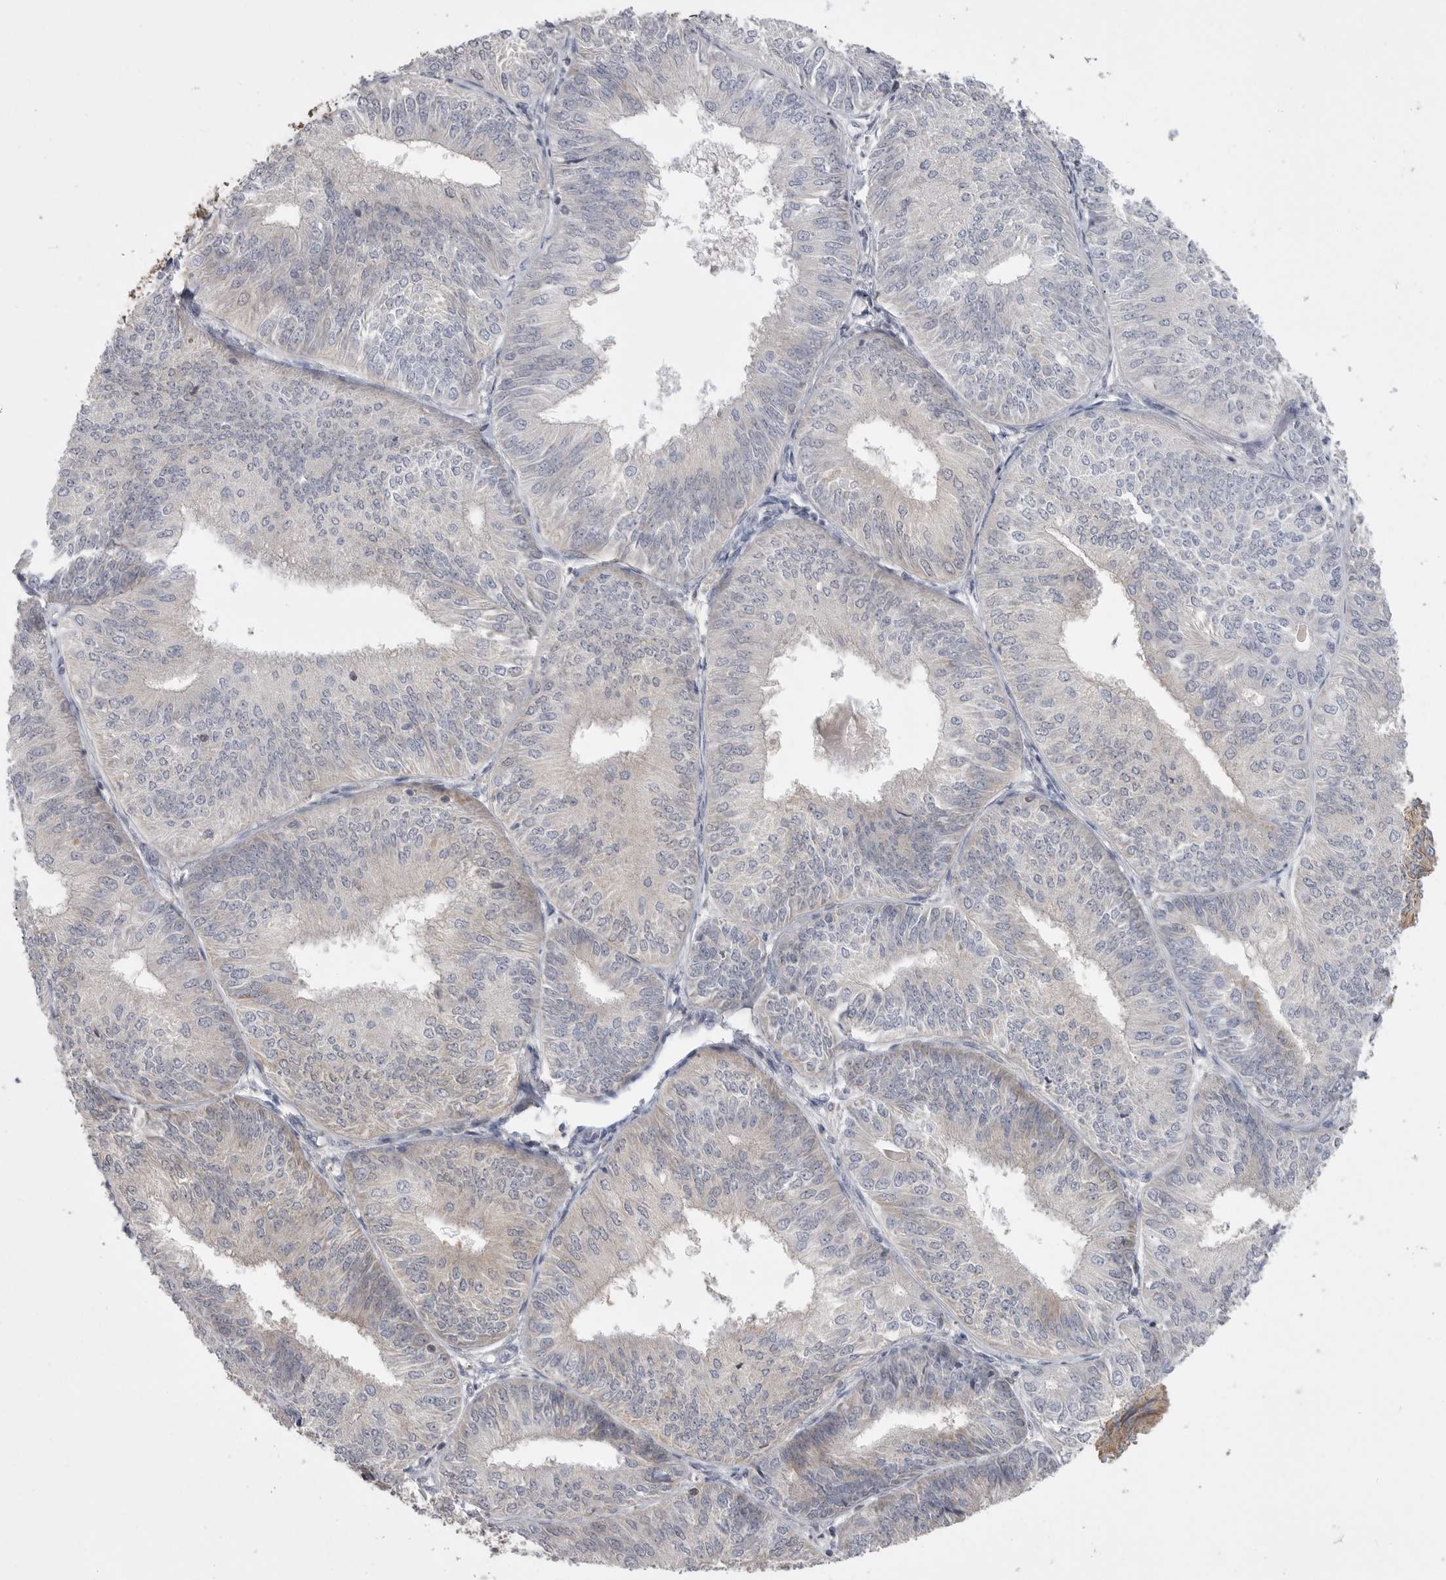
{"staining": {"intensity": "negative", "quantity": "none", "location": "none"}, "tissue": "endometrial cancer", "cell_type": "Tumor cells", "image_type": "cancer", "snomed": [{"axis": "morphology", "description": "Adenocarcinoma, NOS"}, {"axis": "topography", "description": "Endometrium"}], "caption": "An image of adenocarcinoma (endometrial) stained for a protein reveals no brown staining in tumor cells.", "gene": "KYAT3", "patient": {"sex": "female", "age": 58}}